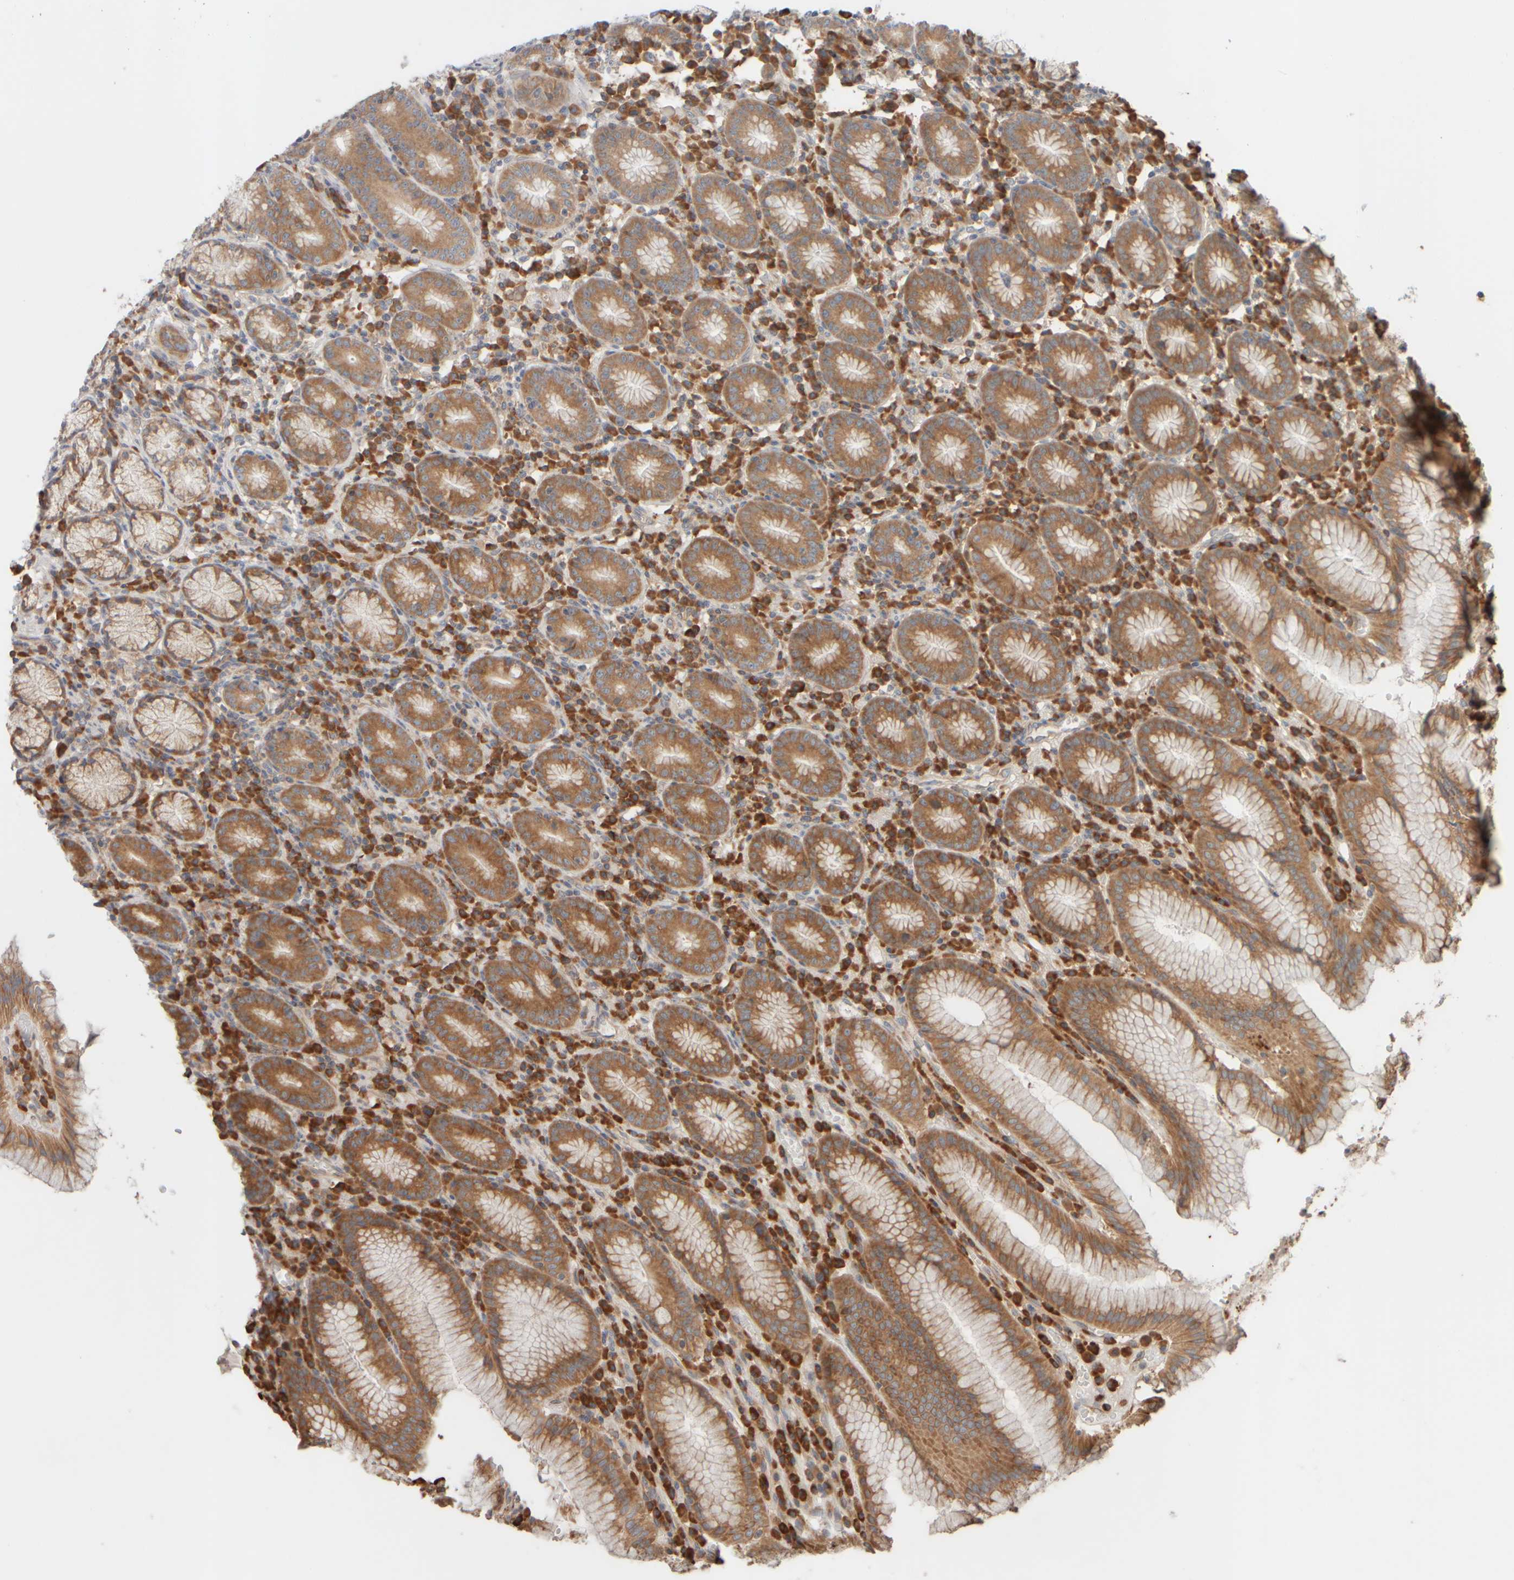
{"staining": {"intensity": "moderate", "quantity": ">75%", "location": "cytoplasmic/membranous"}, "tissue": "stomach", "cell_type": "Glandular cells", "image_type": "normal", "snomed": [{"axis": "morphology", "description": "Normal tissue, NOS"}, {"axis": "topography", "description": "Stomach"}], "caption": "About >75% of glandular cells in normal stomach show moderate cytoplasmic/membranous protein expression as visualized by brown immunohistochemical staining.", "gene": "EIF2B3", "patient": {"sex": "male", "age": 55}}